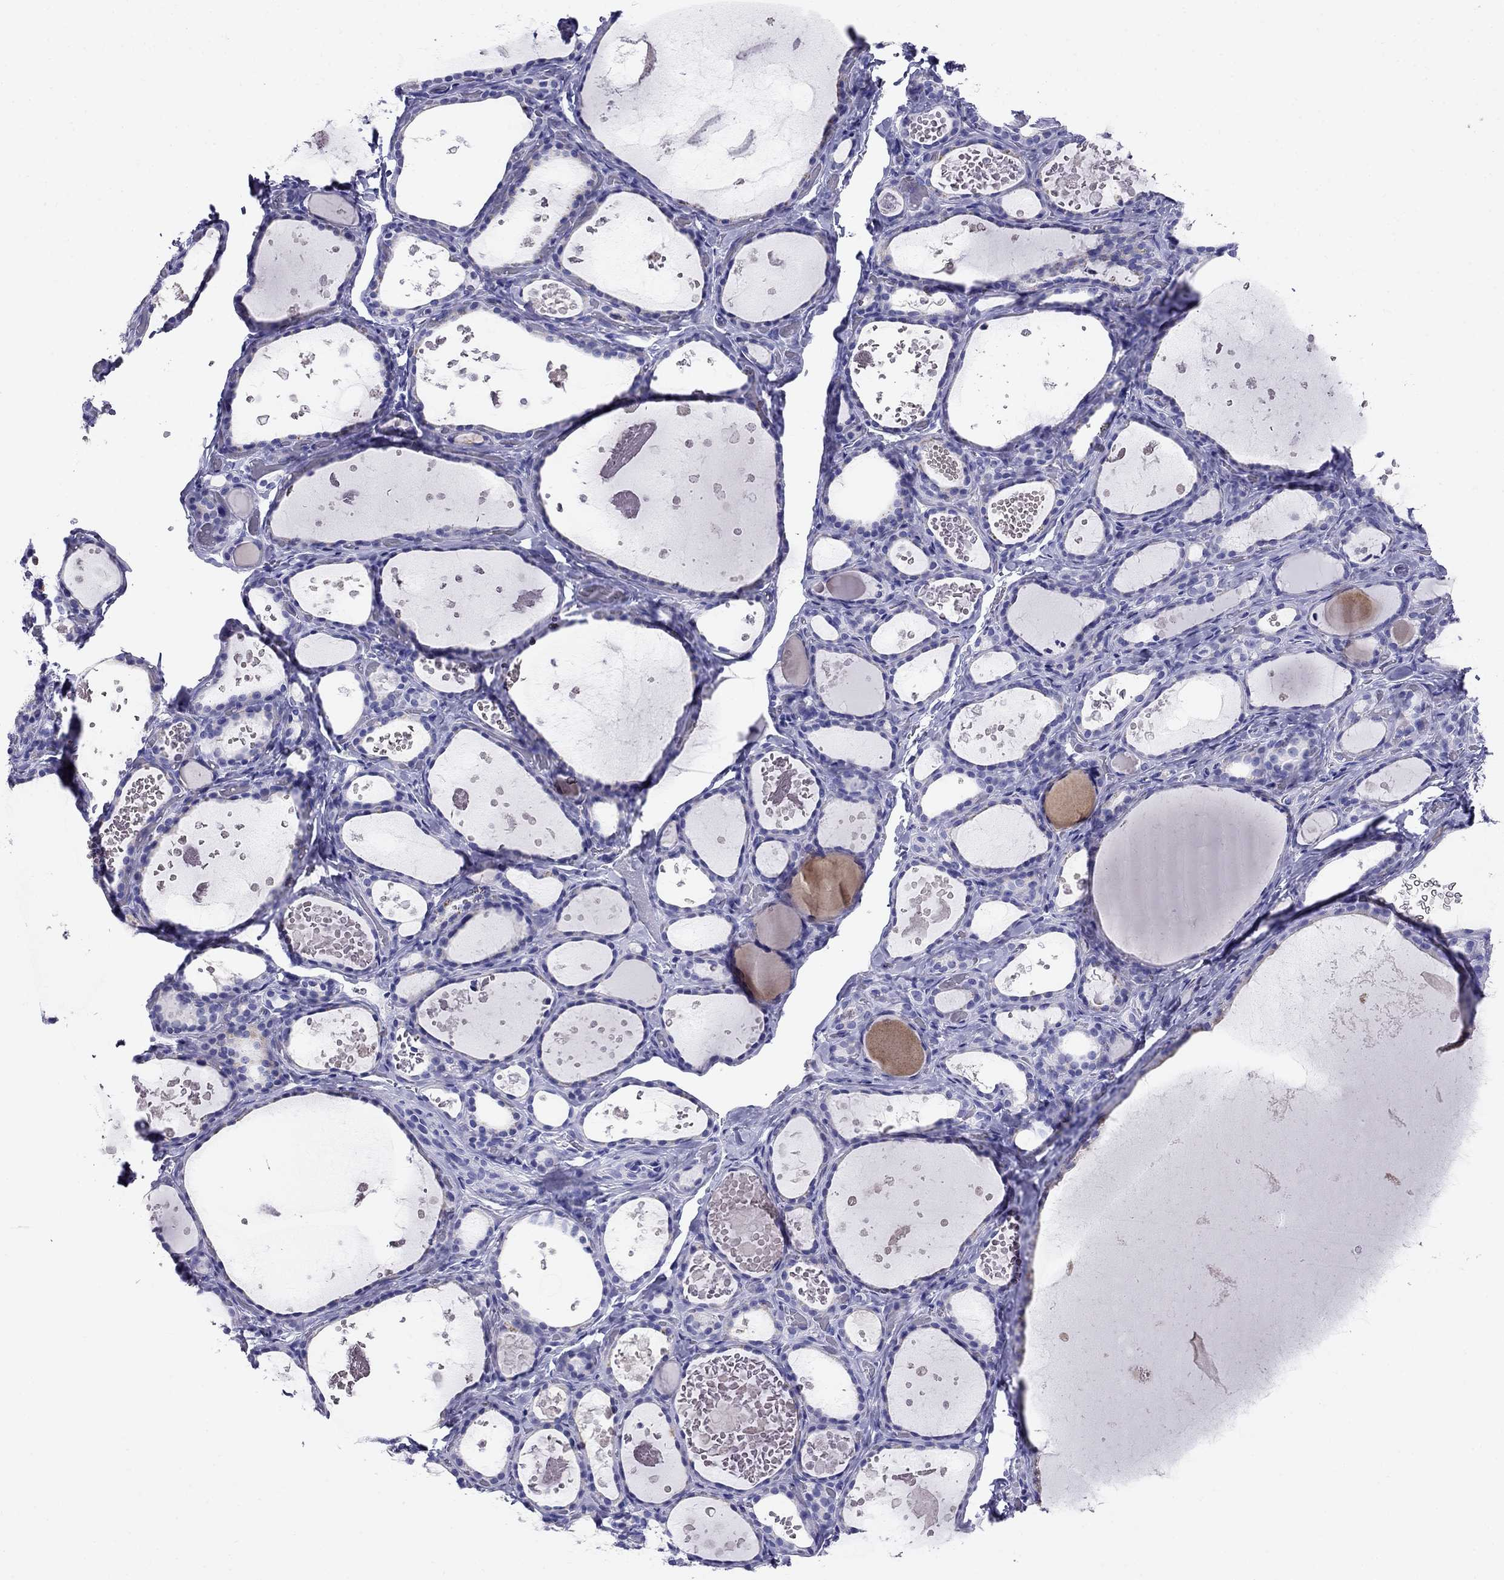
{"staining": {"intensity": "negative", "quantity": "none", "location": "none"}, "tissue": "thyroid gland", "cell_type": "Glandular cells", "image_type": "normal", "snomed": [{"axis": "morphology", "description": "Normal tissue, NOS"}, {"axis": "topography", "description": "Thyroid gland"}], "caption": "Immunohistochemistry (IHC) photomicrograph of normal thyroid gland: human thyroid gland stained with DAB demonstrates no significant protein staining in glandular cells.", "gene": "MC5R", "patient": {"sex": "female", "age": 56}}